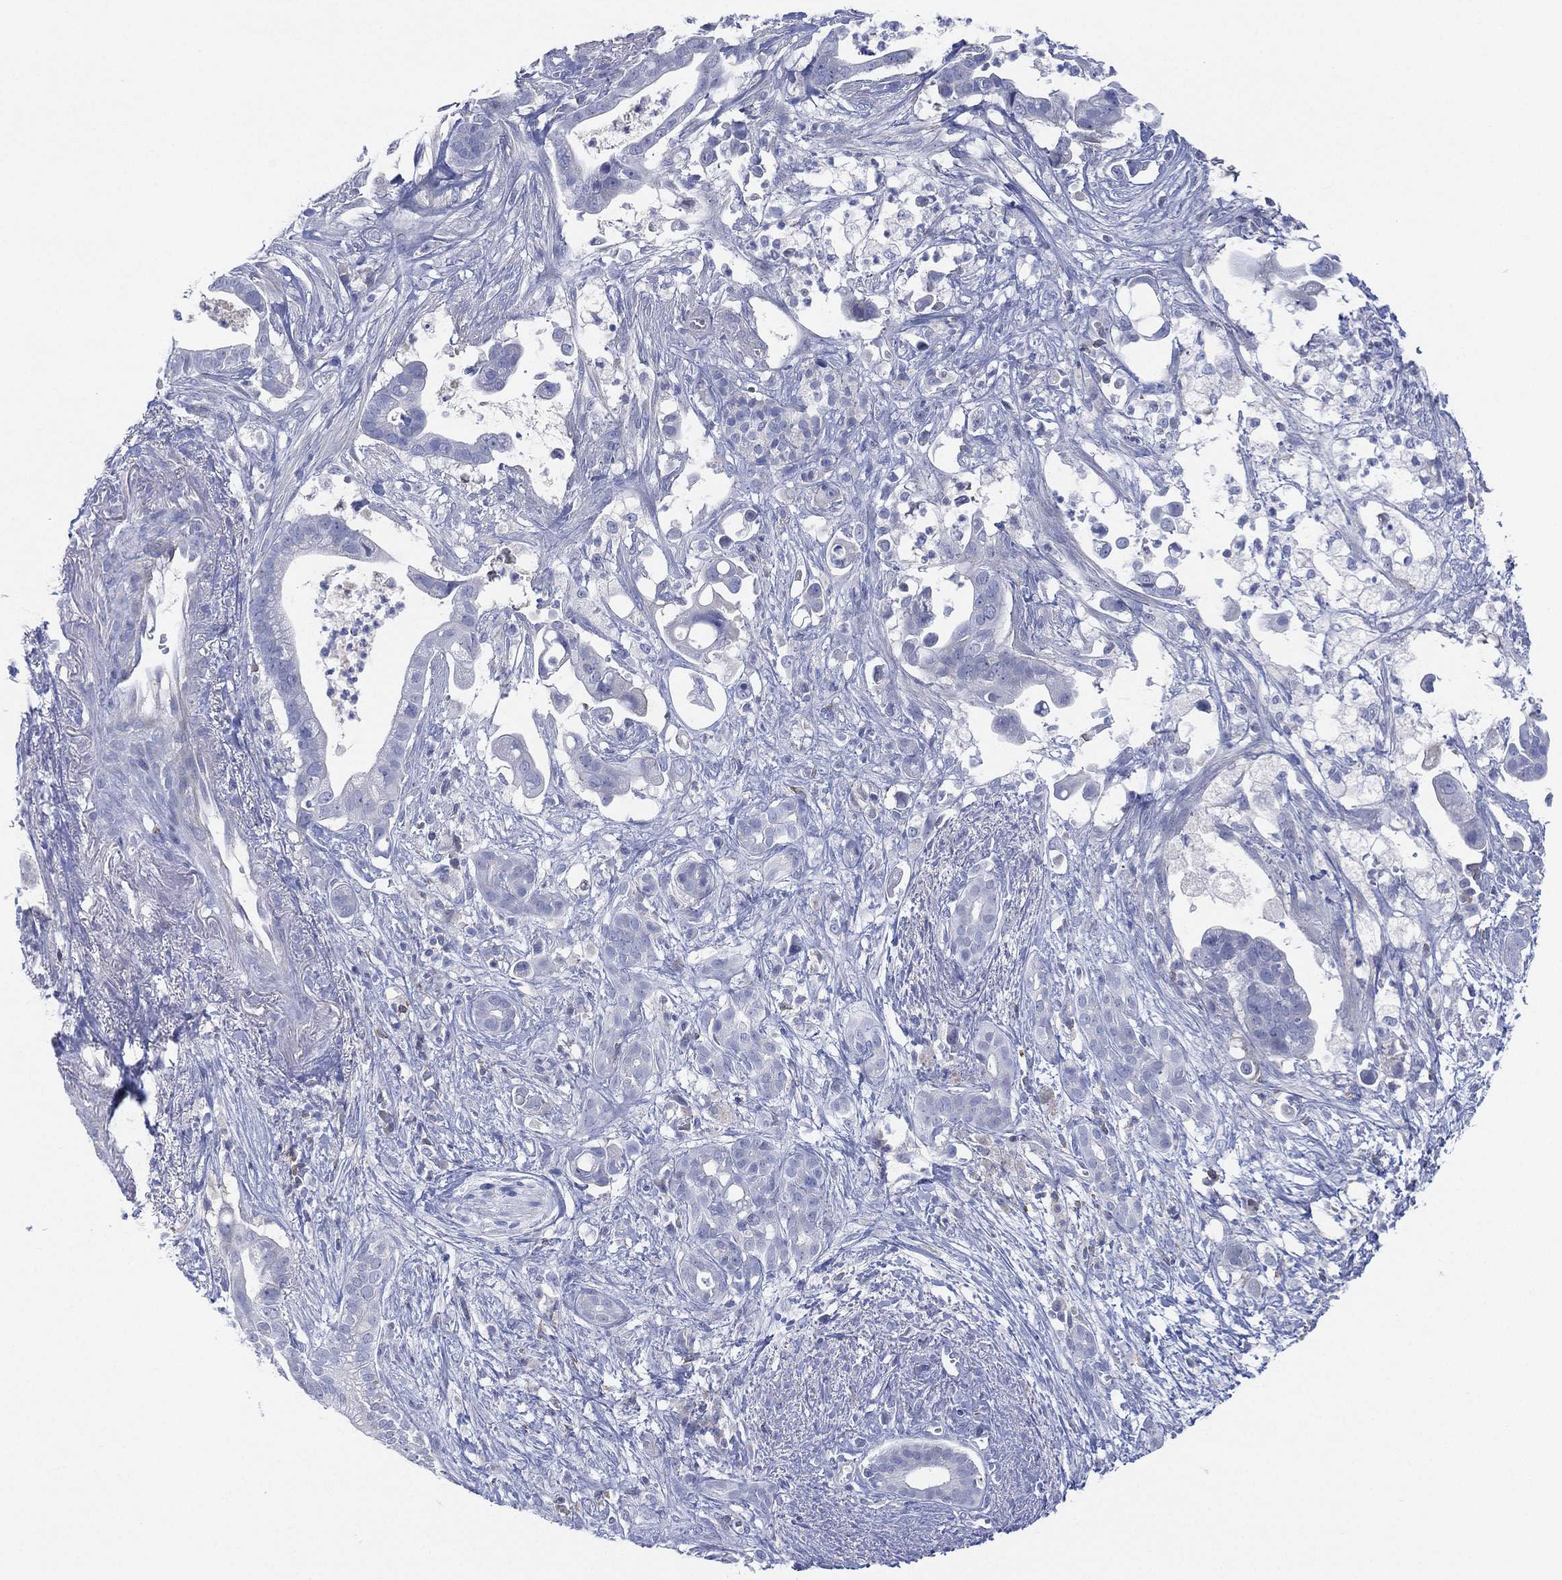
{"staining": {"intensity": "negative", "quantity": "none", "location": "none"}, "tissue": "pancreatic cancer", "cell_type": "Tumor cells", "image_type": "cancer", "snomed": [{"axis": "morphology", "description": "Adenocarcinoma, NOS"}, {"axis": "topography", "description": "Pancreas"}], "caption": "Immunohistochemical staining of human pancreatic cancer displays no significant expression in tumor cells.", "gene": "SEPTIN1", "patient": {"sex": "male", "age": 61}}